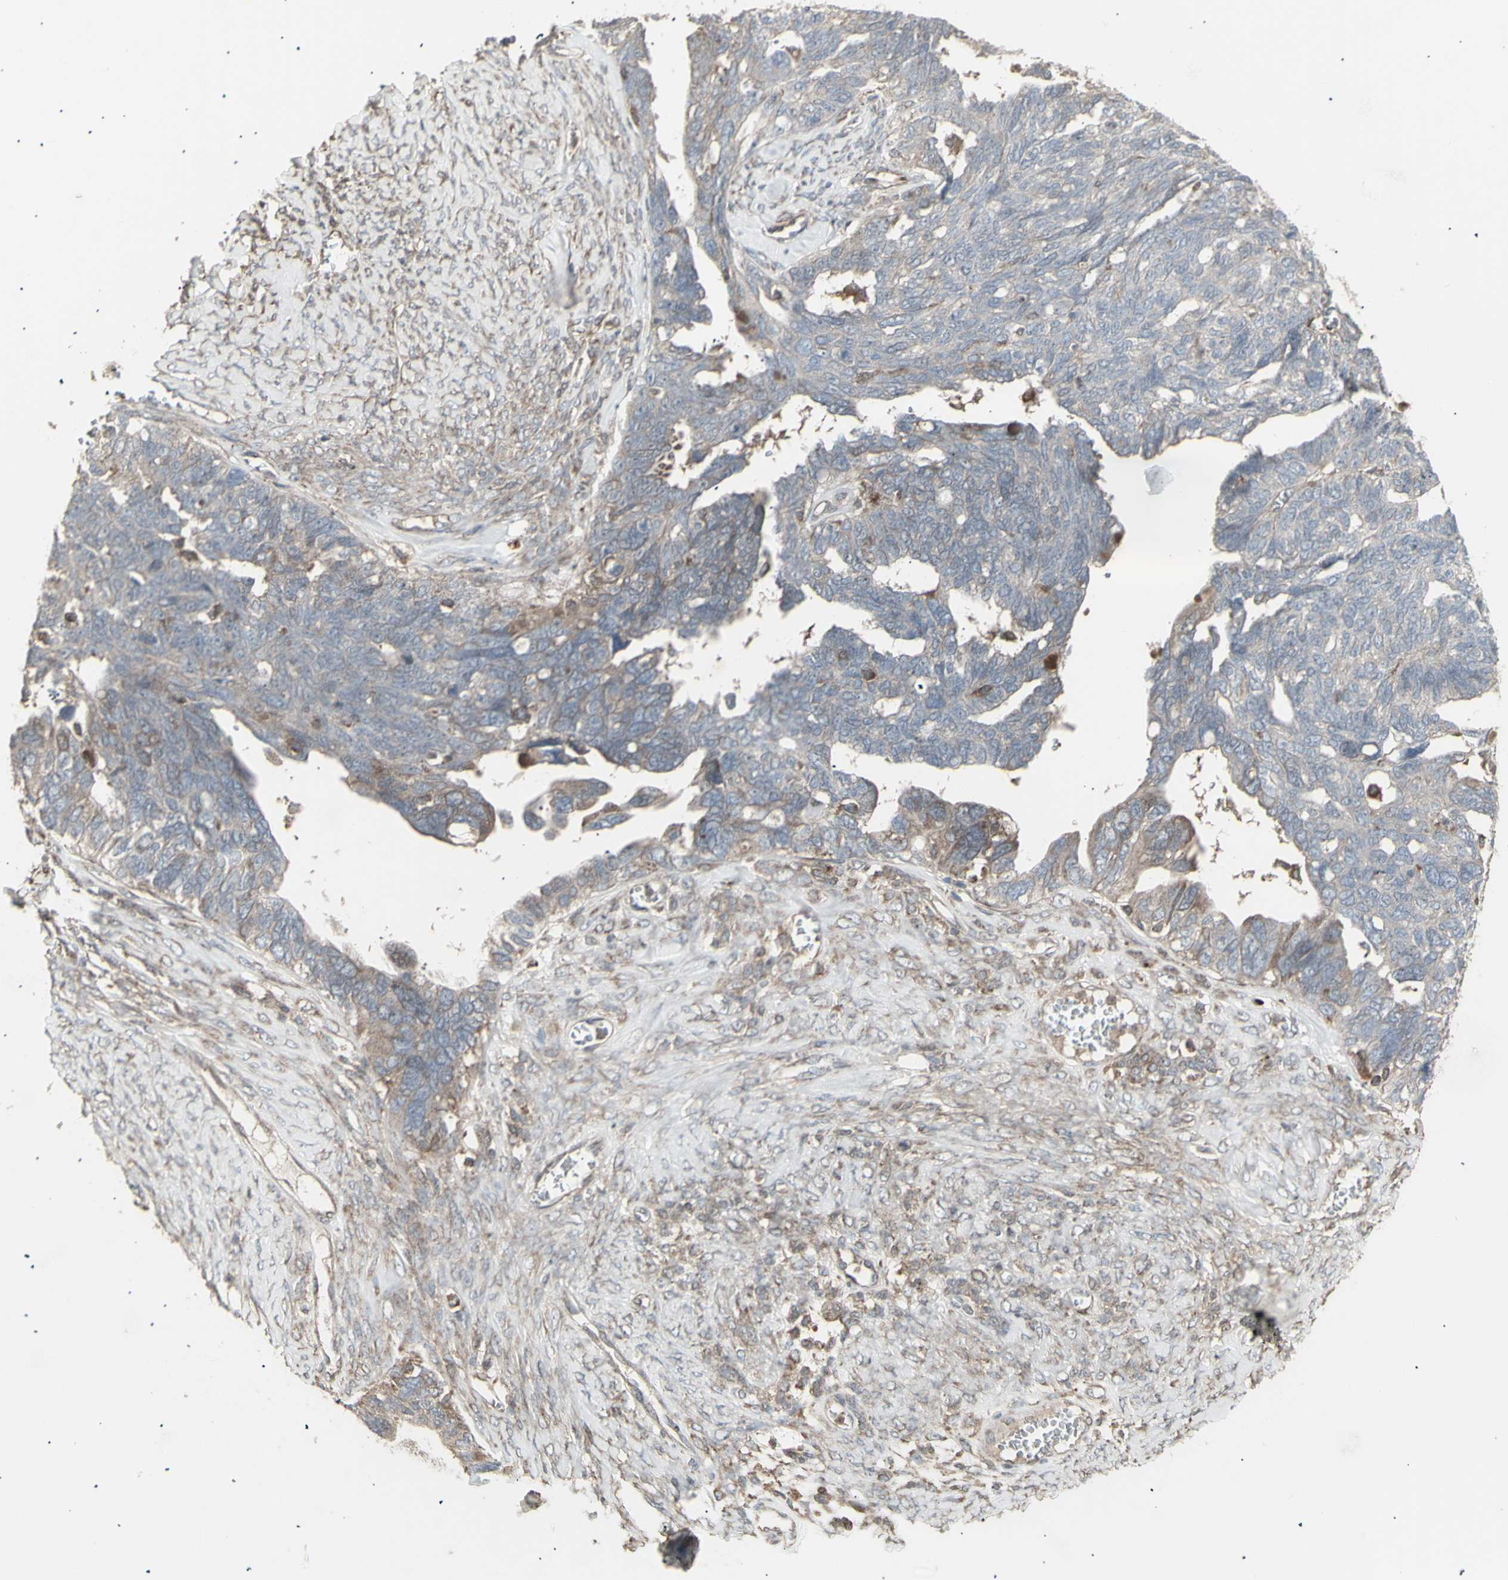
{"staining": {"intensity": "weak", "quantity": ">75%", "location": "cytoplasmic/membranous"}, "tissue": "ovarian cancer", "cell_type": "Tumor cells", "image_type": "cancer", "snomed": [{"axis": "morphology", "description": "Cystadenocarcinoma, serous, NOS"}, {"axis": "topography", "description": "Ovary"}], "caption": "Immunohistochemistry (IHC) (DAB (3,3'-diaminobenzidine)) staining of human ovarian cancer displays weak cytoplasmic/membranous protein expression in approximately >75% of tumor cells.", "gene": "RNASEL", "patient": {"sex": "female", "age": 79}}